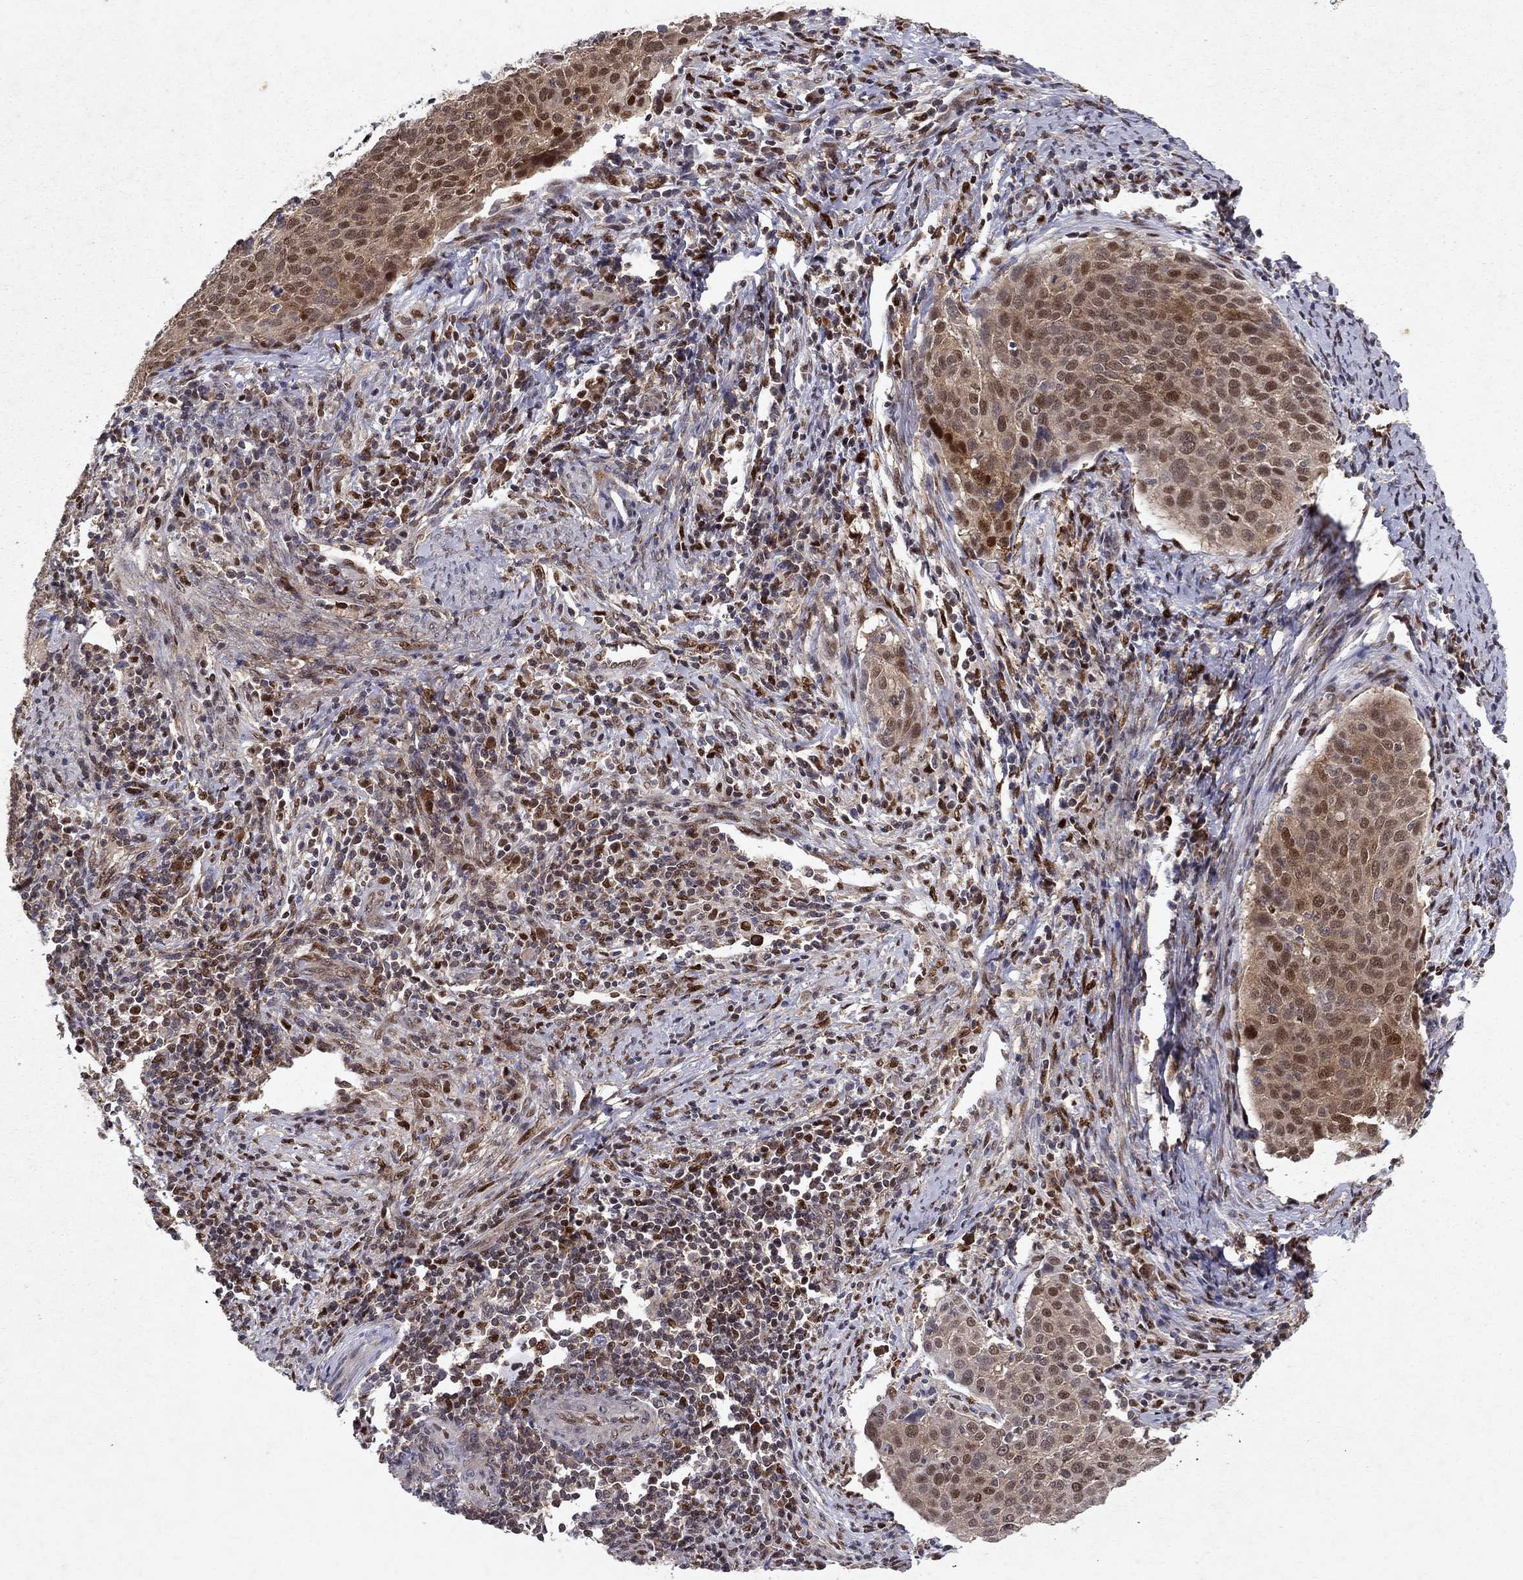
{"staining": {"intensity": "moderate", "quantity": "25%-75%", "location": "cytoplasmic/membranous,nuclear"}, "tissue": "cervical cancer", "cell_type": "Tumor cells", "image_type": "cancer", "snomed": [{"axis": "morphology", "description": "Squamous cell carcinoma, NOS"}, {"axis": "topography", "description": "Cervix"}], "caption": "Immunohistochemical staining of human cervical squamous cell carcinoma shows medium levels of moderate cytoplasmic/membranous and nuclear positivity in about 25%-75% of tumor cells. (DAB (3,3'-diaminobenzidine) IHC, brown staining for protein, blue staining for nuclei).", "gene": "CRTC1", "patient": {"sex": "female", "age": 39}}